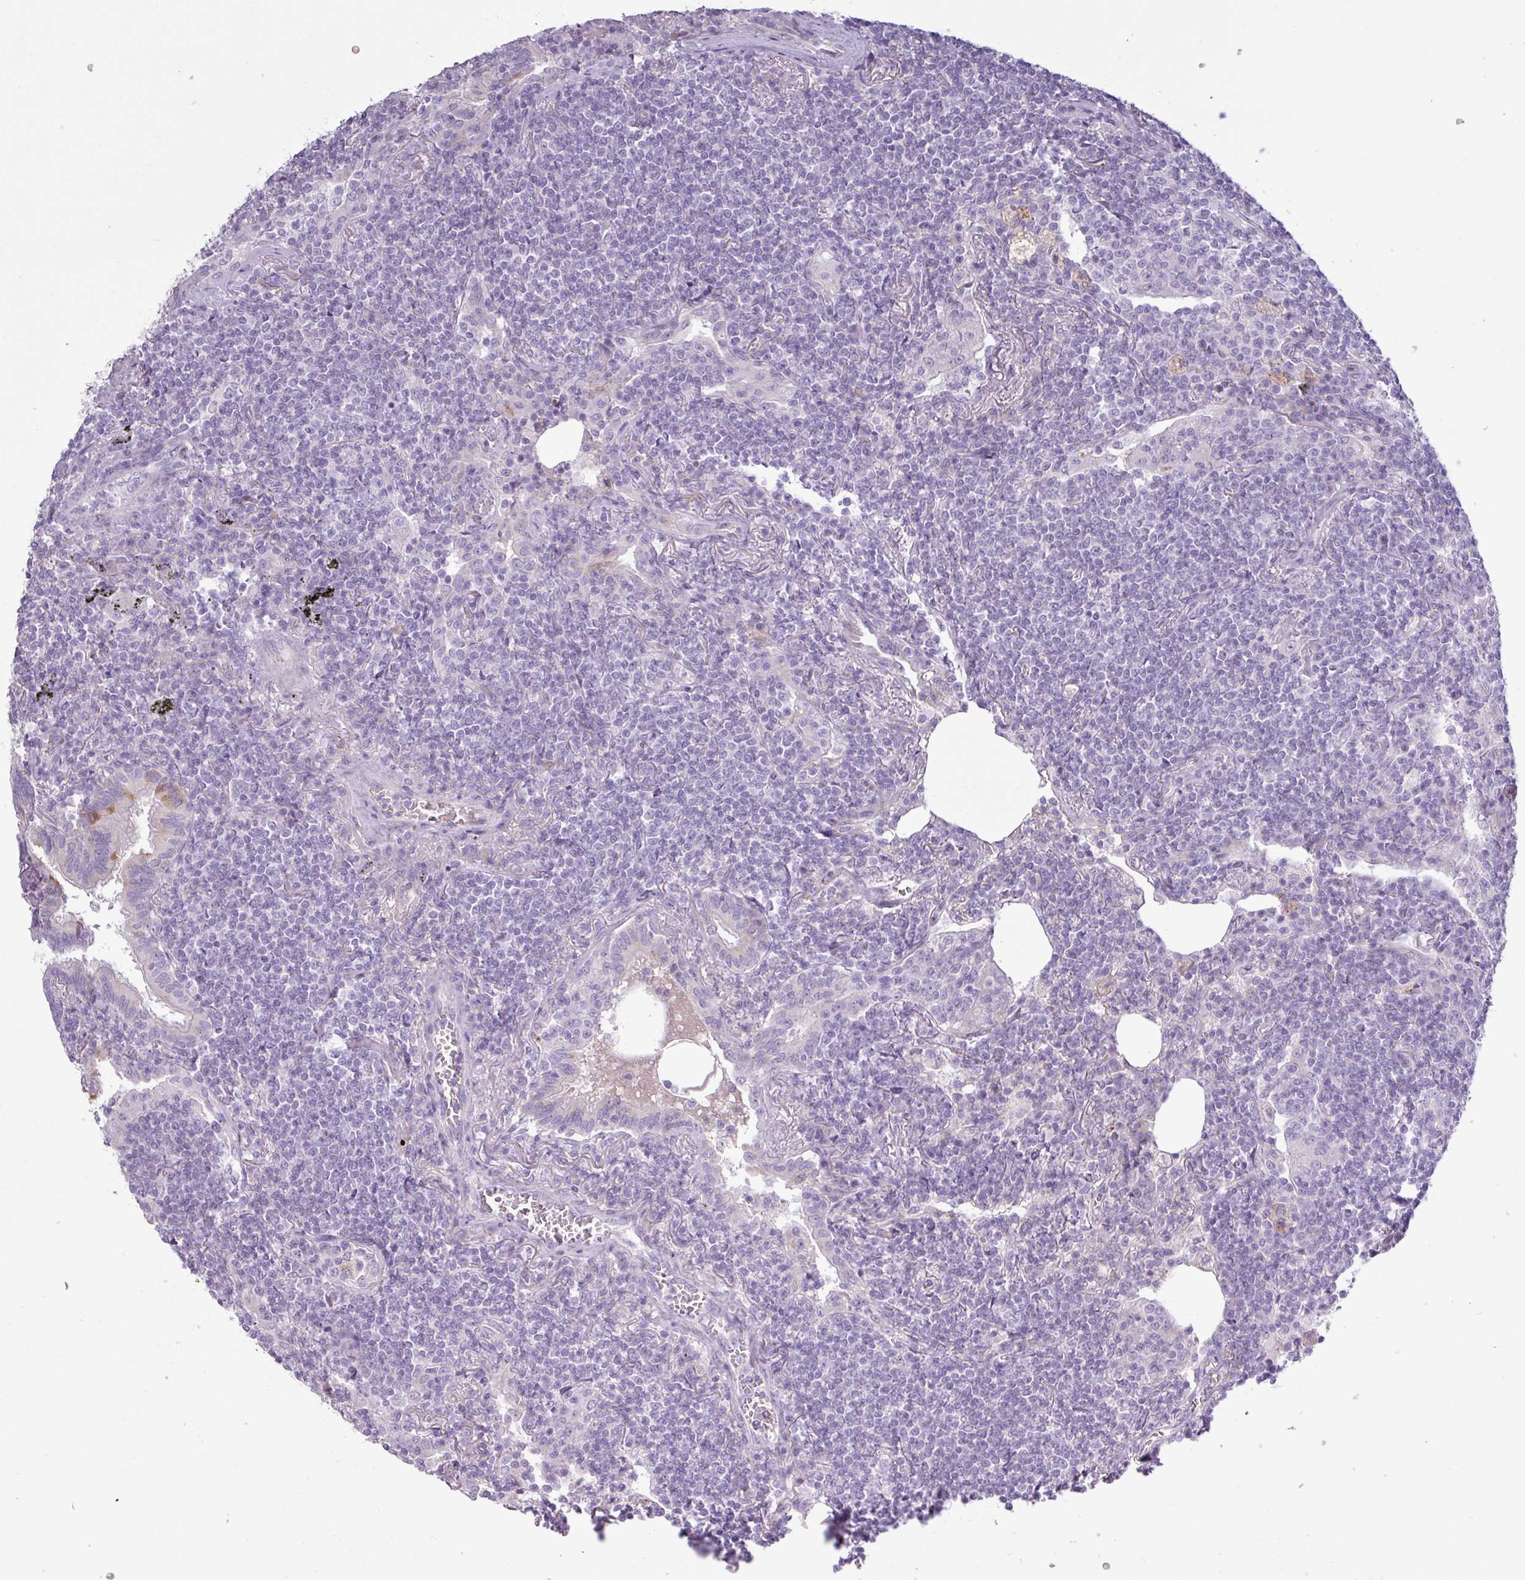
{"staining": {"intensity": "negative", "quantity": "none", "location": "none"}, "tissue": "lymphoma", "cell_type": "Tumor cells", "image_type": "cancer", "snomed": [{"axis": "morphology", "description": "Malignant lymphoma, non-Hodgkin's type, Low grade"}, {"axis": "topography", "description": "Lung"}], "caption": "Tumor cells show no significant staining in malignant lymphoma, non-Hodgkin's type (low-grade).", "gene": "C4B", "patient": {"sex": "female", "age": 71}}